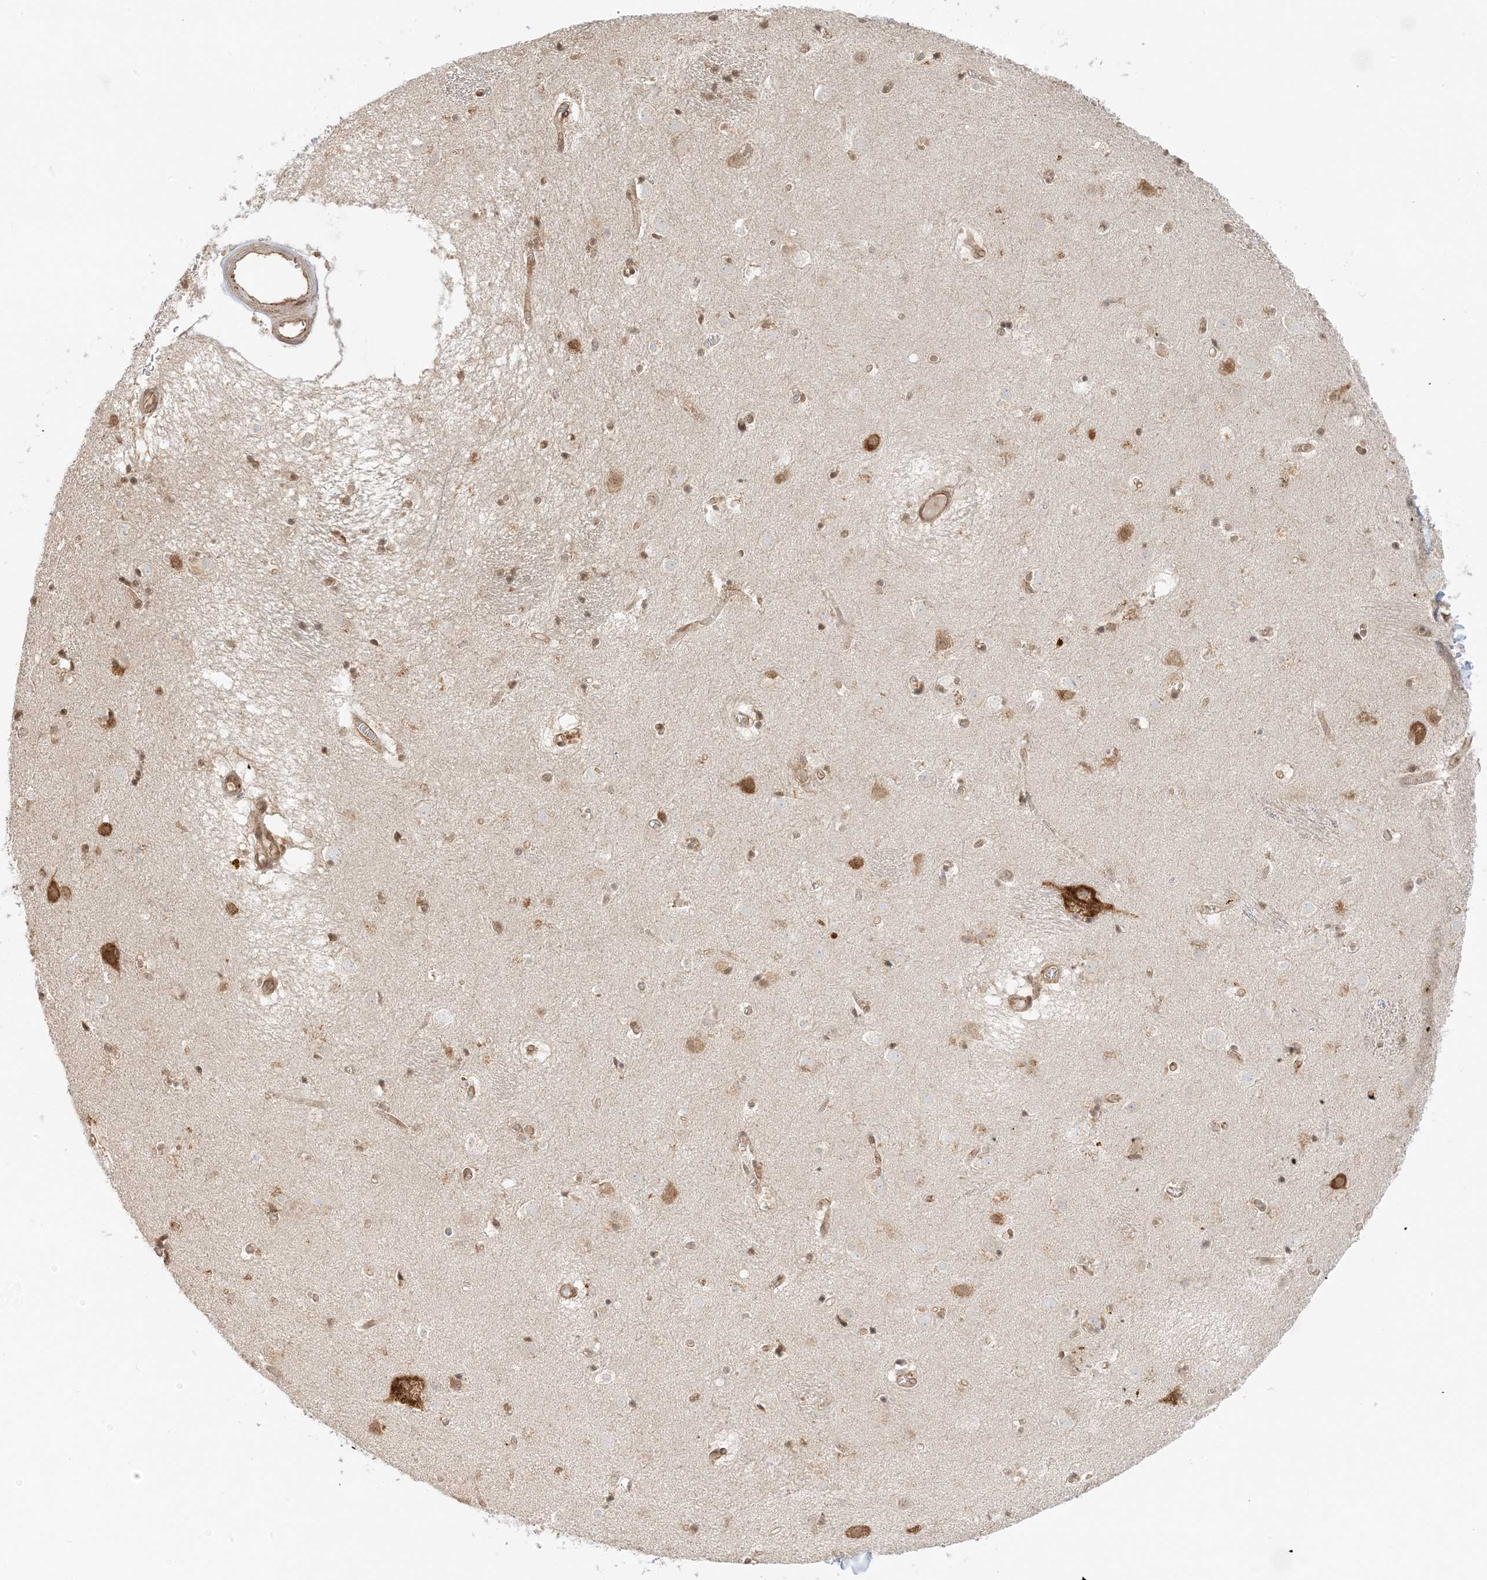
{"staining": {"intensity": "moderate", "quantity": "<25%", "location": "cytoplasmic/membranous"}, "tissue": "caudate", "cell_type": "Glial cells", "image_type": "normal", "snomed": [{"axis": "morphology", "description": "Normal tissue, NOS"}, {"axis": "topography", "description": "Lateral ventricle wall"}], "caption": "The immunohistochemical stain labels moderate cytoplasmic/membranous positivity in glial cells of benign caudate. The staining is performed using DAB (3,3'-diaminobenzidine) brown chromogen to label protein expression. The nuclei are counter-stained blue using hematoxylin.", "gene": "UBAP2L", "patient": {"sex": "male", "age": 70}}